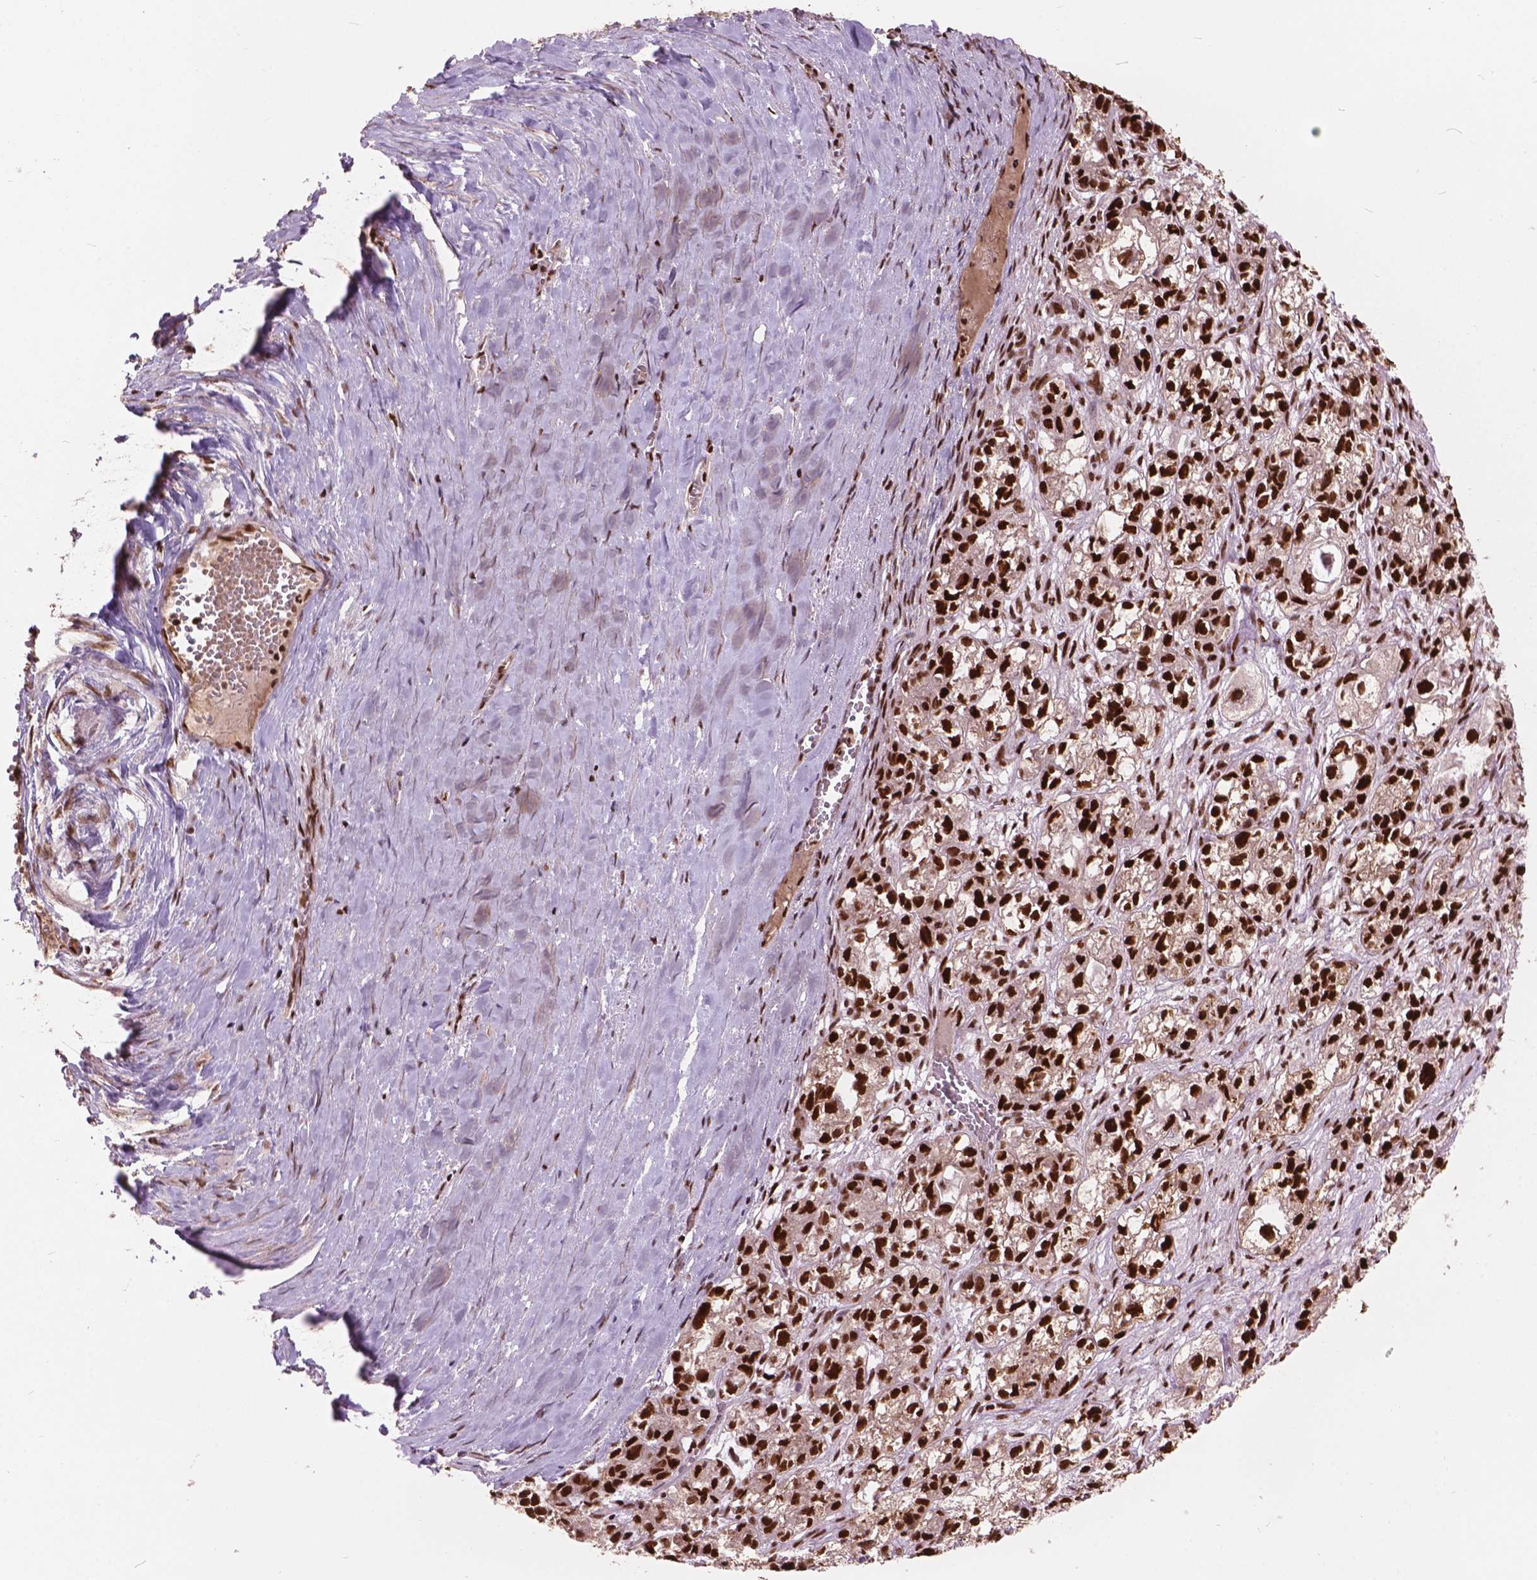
{"staining": {"intensity": "strong", "quantity": ">75%", "location": "nuclear"}, "tissue": "ovarian cancer", "cell_type": "Tumor cells", "image_type": "cancer", "snomed": [{"axis": "morphology", "description": "Carcinoma, endometroid"}, {"axis": "topography", "description": "Ovary"}], "caption": "Endometroid carcinoma (ovarian) tissue displays strong nuclear staining in about >75% of tumor cells, visualized by immunohistochemistry. The protein of interest is stained brown, and the nuclei are stained in blue (DAB IHC with brightfield microscopy, high magnification).", "gene": "ANP32B", "patient": {"sex": "female", "age": 64}}